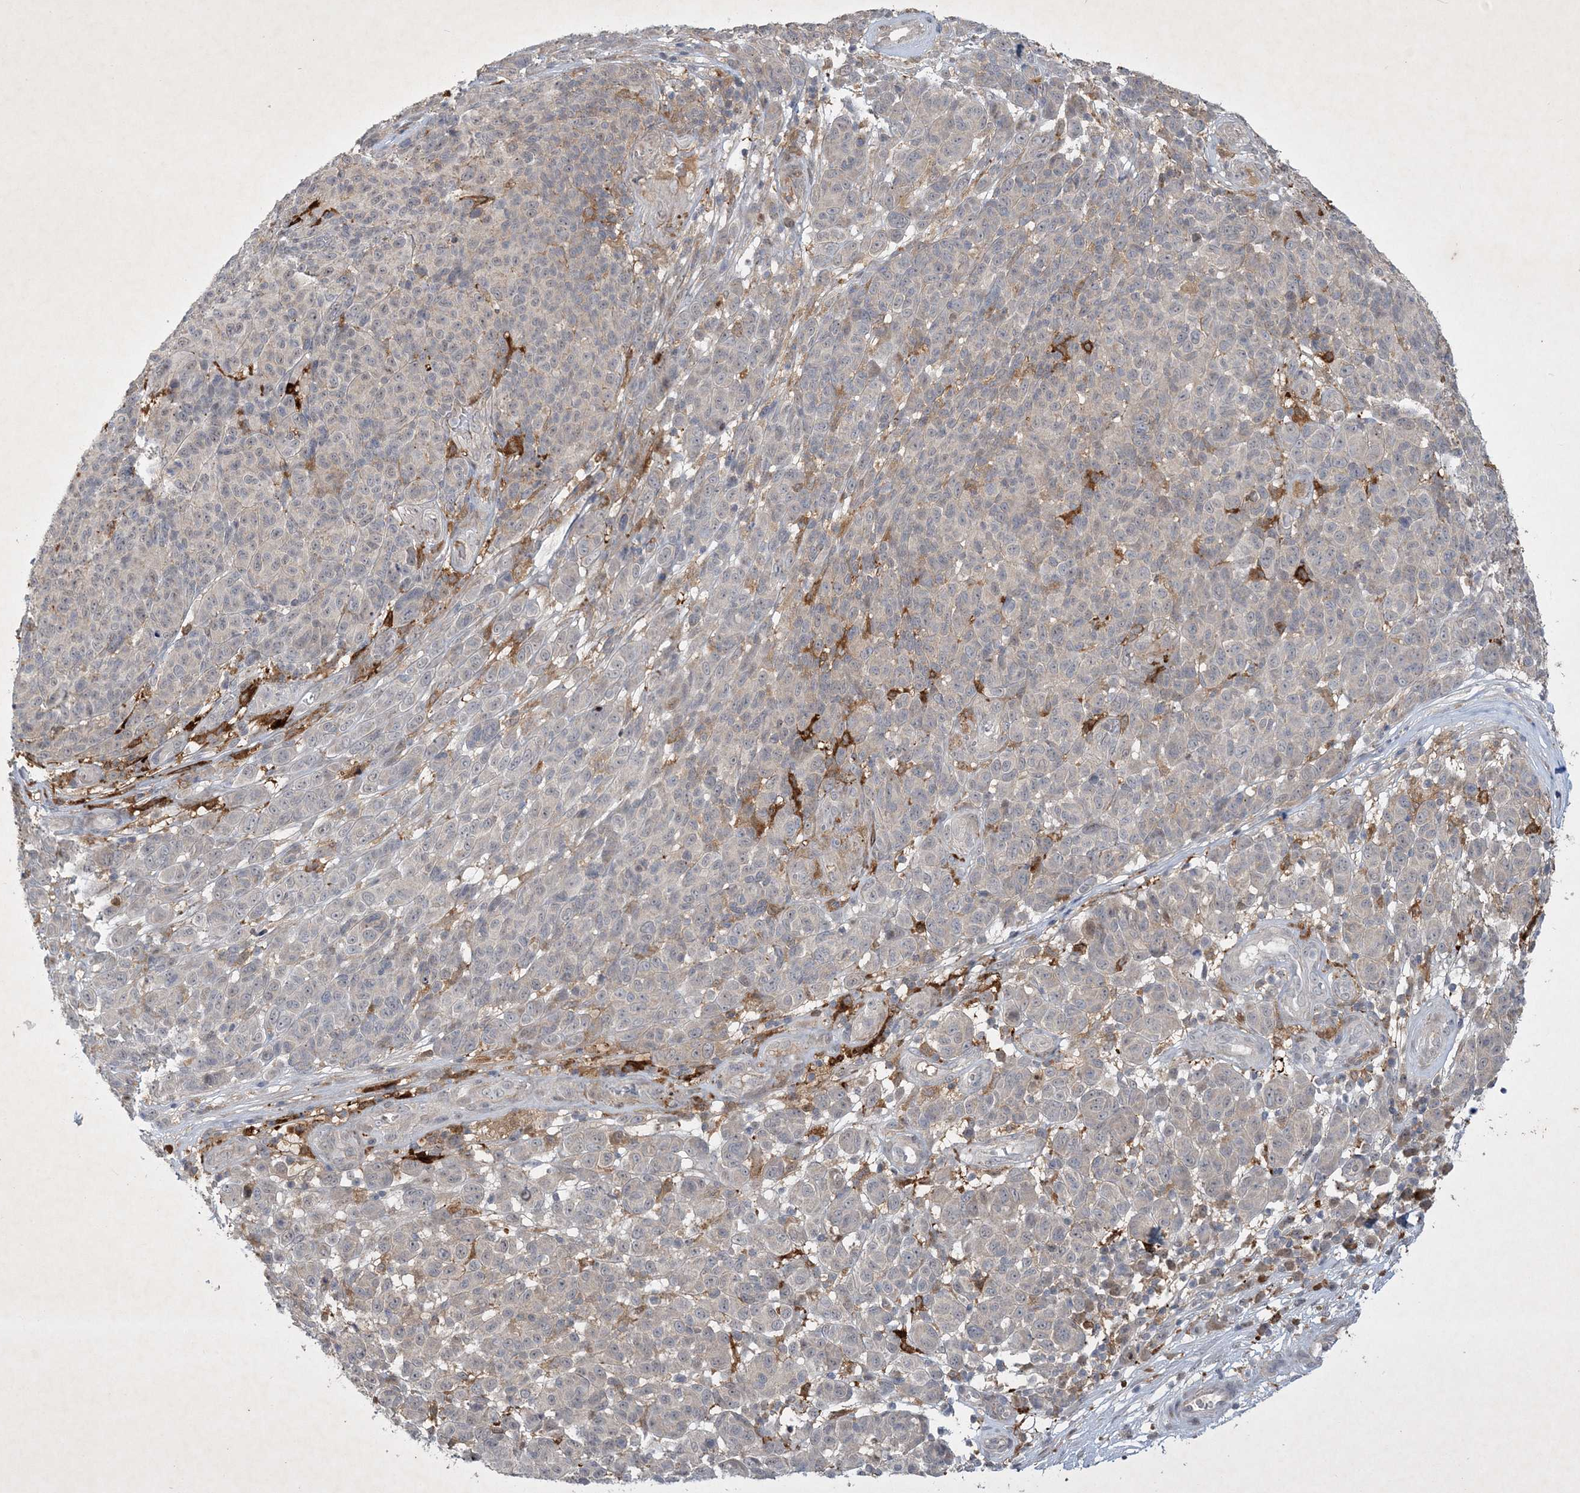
{"staining": {"intensity": "negative", "quantity": "none", "location": "none"}, "tissue": "melanoma", "cell_type": "Tumor cells", "image_type": "cancer", "snomed": [{"axis": "morphology", "description": "Malignant melanoma, NOS"}, {"axis": "topography", "description": "Skin"}], "caption": "Photomicrograph shows no significant protein staining in tumor cells of melanoma.", "gene": "THG1L", "patient": {"sex": "male", "age": 49}}